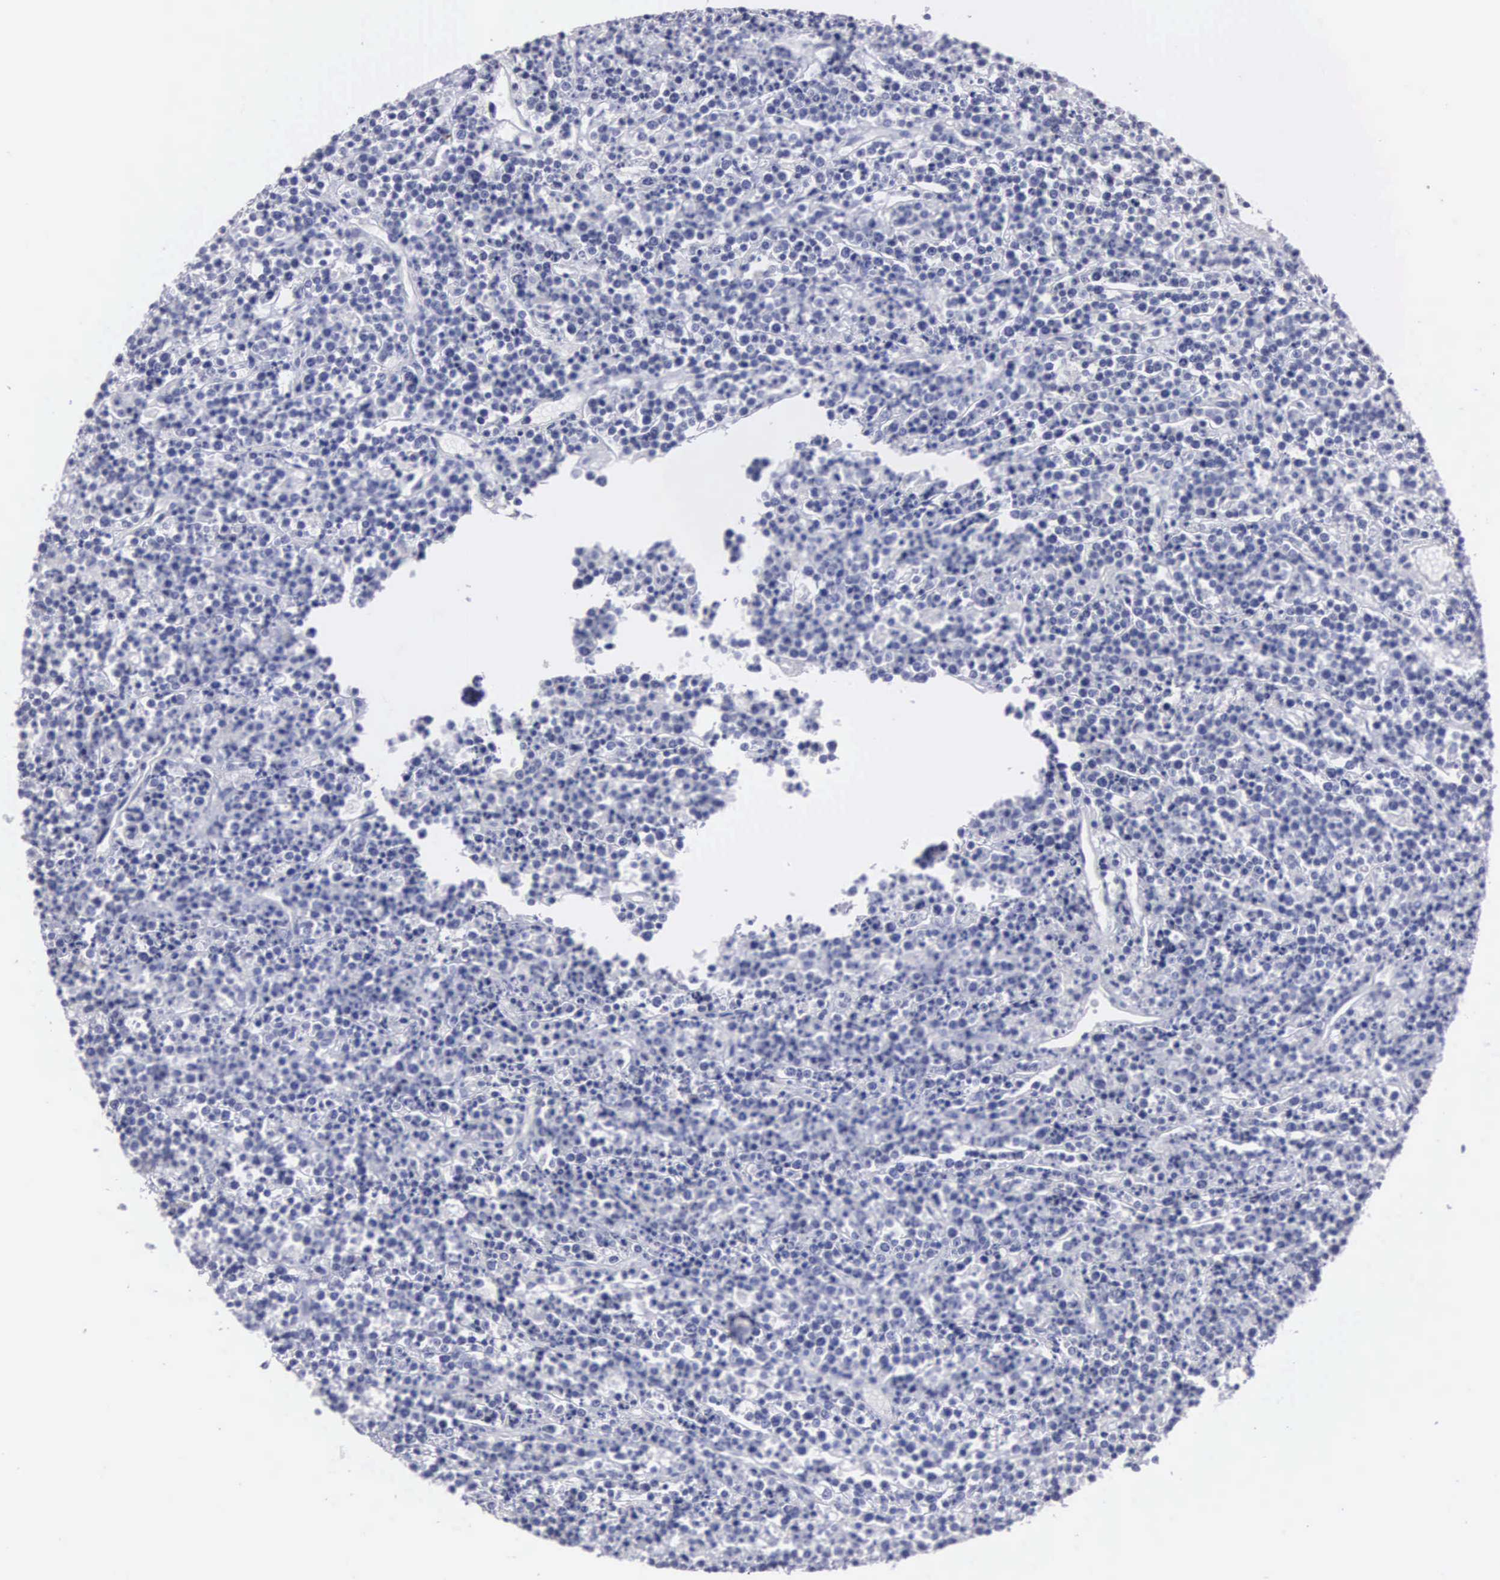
{"staining": {"intensity": "negative", "quantity": "none", "location": "none"}, "tissue": "lymphoma", "cell_type": "Tumor cells", "image_type": "cancer", "snomed": [{"axis": "morphology", "description": "Malignant lymphoma, non-Hodgkin's type, High grade"}, {"axis": "topography", "description": "Ovary"}], "caption": "Malignant lymphoma, non-Hodgkin's type (high-grade) was stained to show a protein in brown. There is no significant positivity in tumor cells. (IHC, brightfield microscopy, high magnification).", "gene": "CEP170B", "patient": {"sex": "female", "age": 56}}